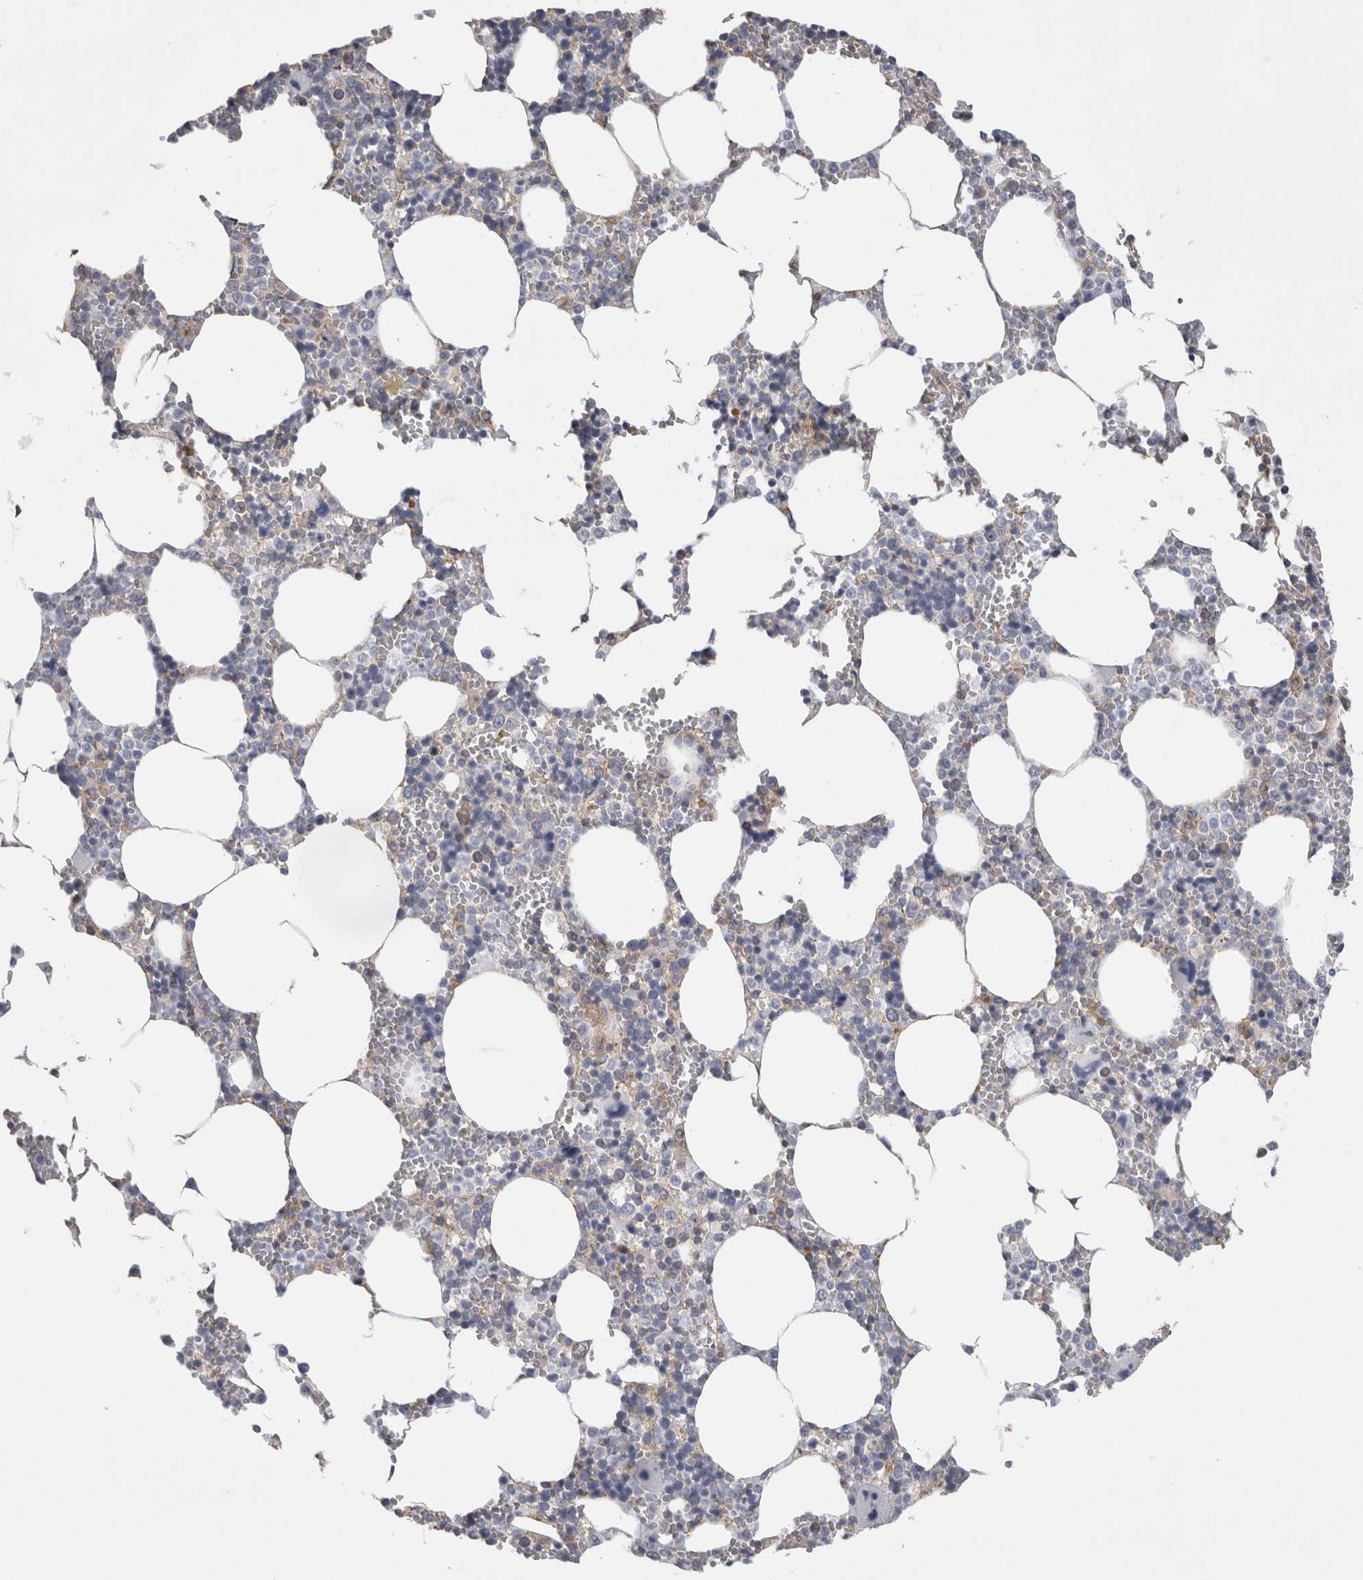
{"staining": {"intensity": "negative", "quantity": "none", "location": "none"}, "tissue": "bone marrow", "cell_type": "Hematopoietic cells", "image_type": "normal", "snomed": [{"axis": "morphology", "description": "Normal tissue, NOS"}, {"axis": "topography", "description": "Bone marrow"}], "caption": "The image shows no staining of hematopoietic cells in unremarkable bone marrow.", "gene": "ATXN3L", "patient": {"sex": "male", "age": 70}}